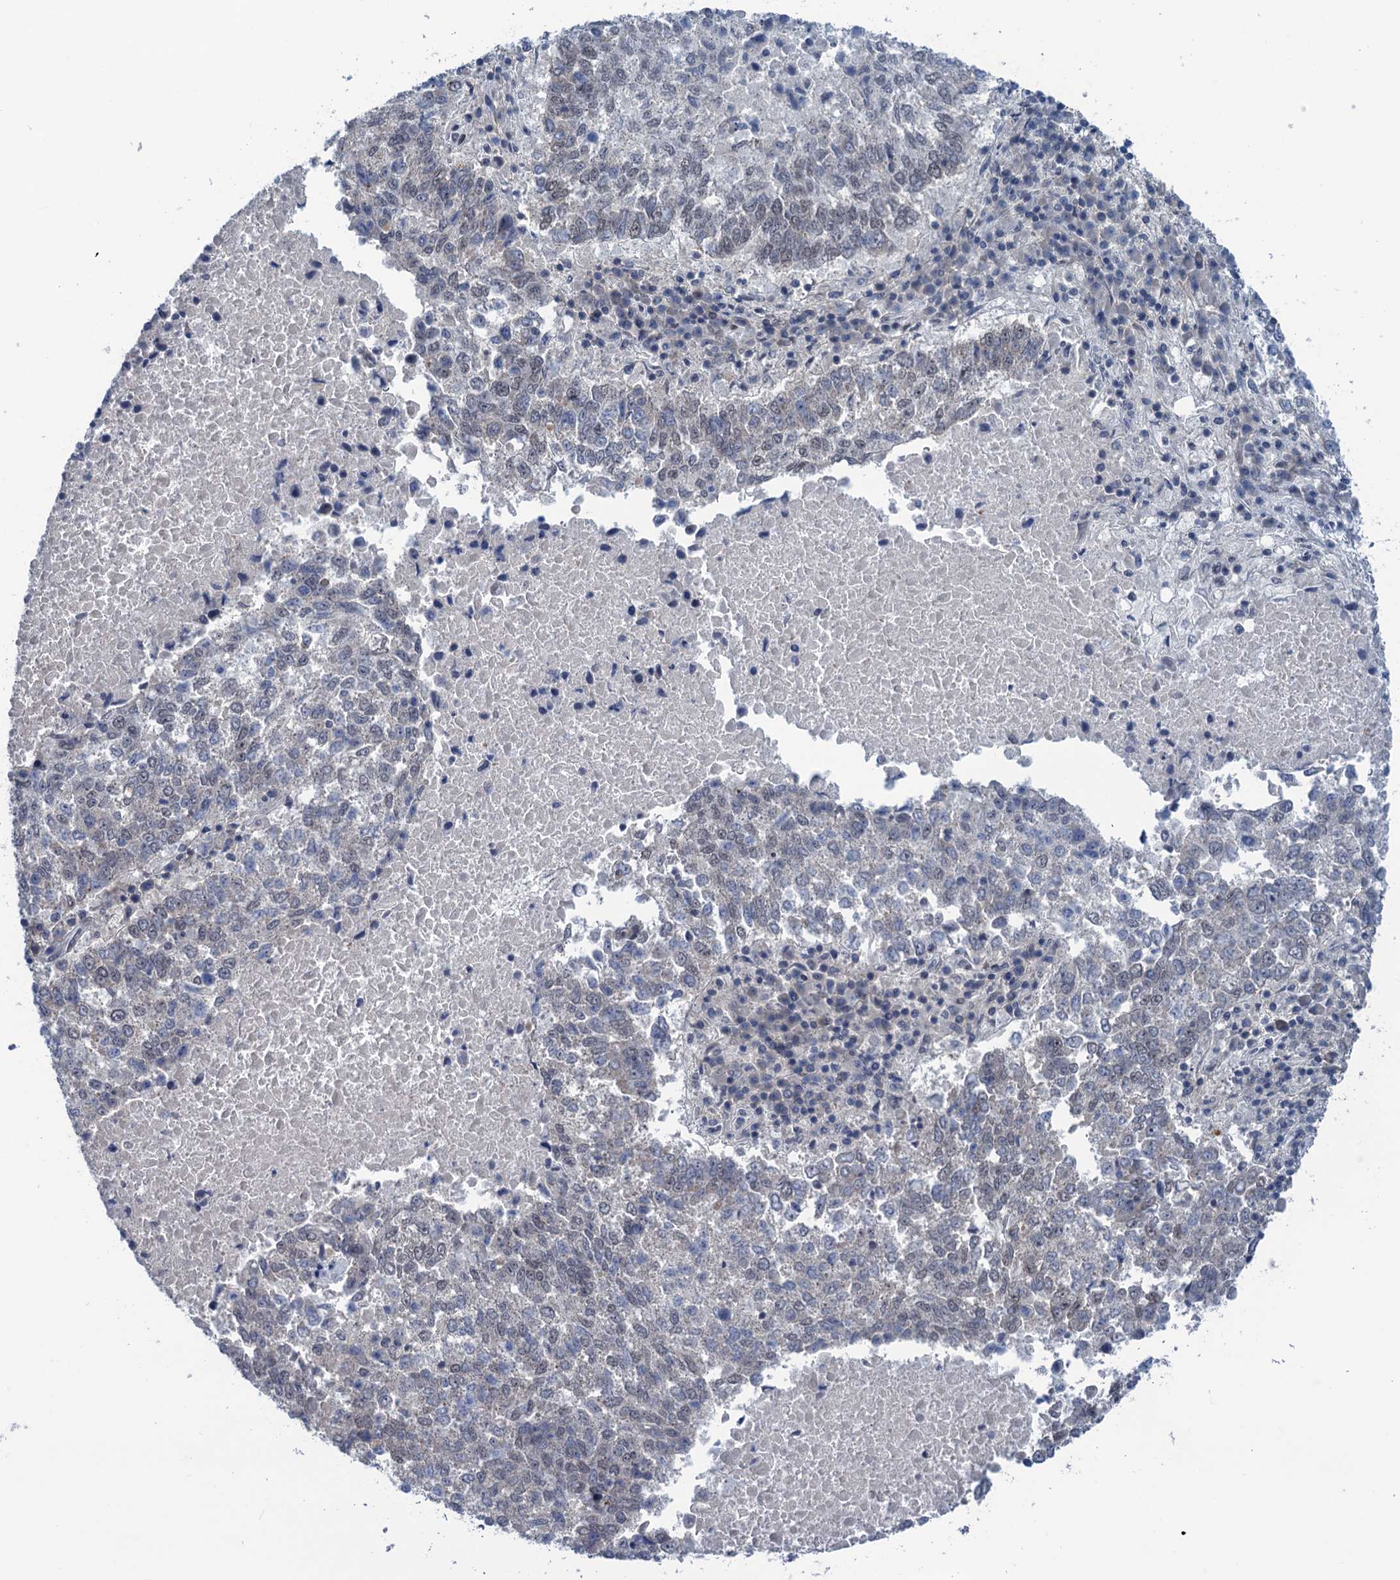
{"staining": {"intensity": "weak", "quantity": "<25%", "location": "nuclear"}, "tissue": "lung cancer", "cell_type": "Tumor cells", "image_type": "cancer", "snomed": [{"axis": "morphology", "description": "Squamous cell carcinoma, NOS"}, {"axis": "topography", "description": "Lung"}], "caption": "An image of human squamous cell carcinoma (lung) is negative for staining in tumor cells. Nuclei are stained in blue.", "gene": "SAE1", "patient": {"sex": "male", "age": 73}}